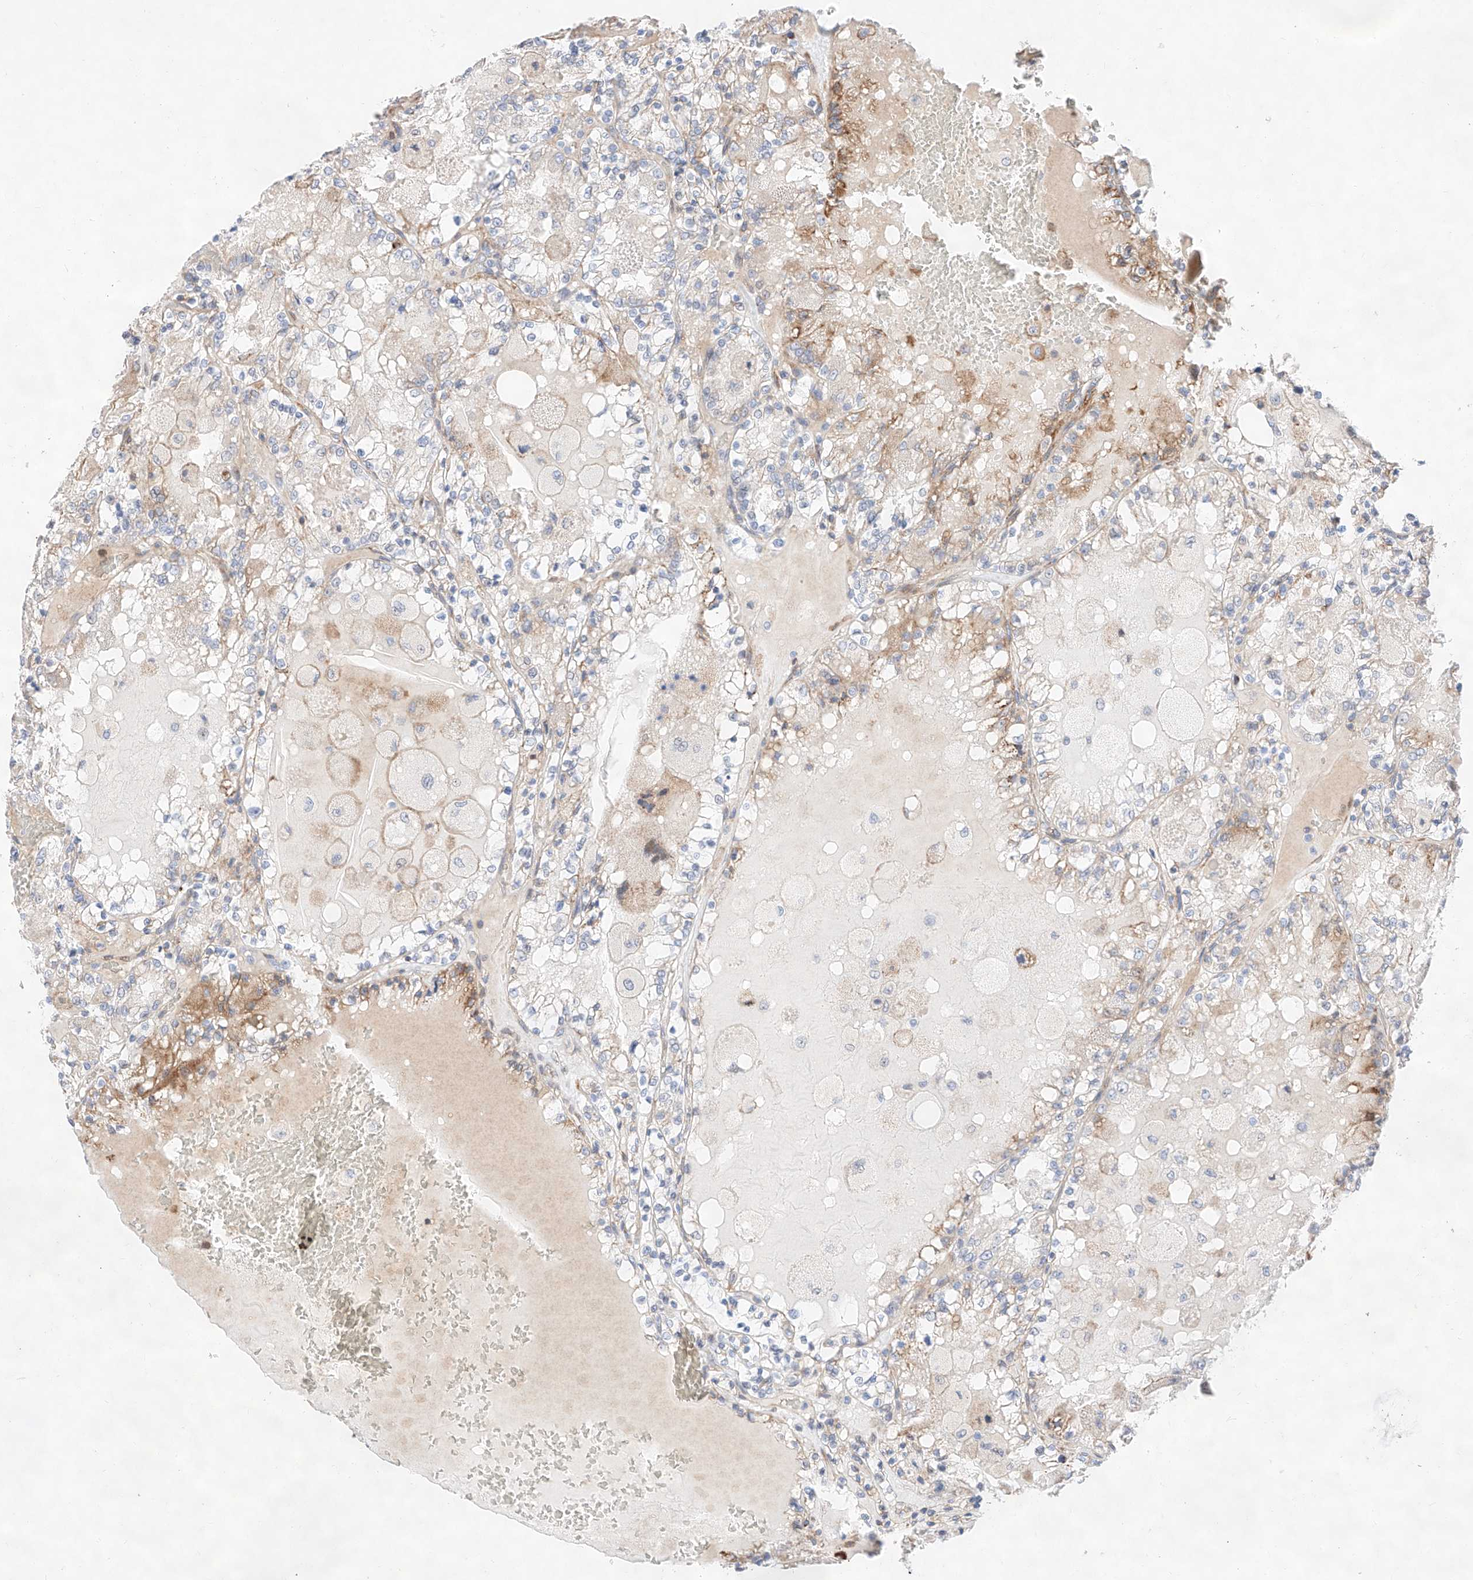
{"staining": {"intensity": "moderate", "quantity": "<25%", "location": "cytoplasmic/membranous"}, "tissue": "renal cancer", "cell_type": "Tumor cells", "image_type": "cancer", "snomed": [{"axis": "morphology", "description": "Adenocarcinoma, NOS"}, {"axis": "topography", "description": "Kidney"}], "caption": "Protein expression by immunohistochemistry exhibits moderate cytoplasmic/membranous expression in about <25% of tumor cells in adenocarcinoma (renal). (DAB (3,3'-diaminobenzidine) = brown stain, brightfield microscopy at high magnification).", "gene": "ATP9B", "patient": {"sex": "female", "age": 56}}